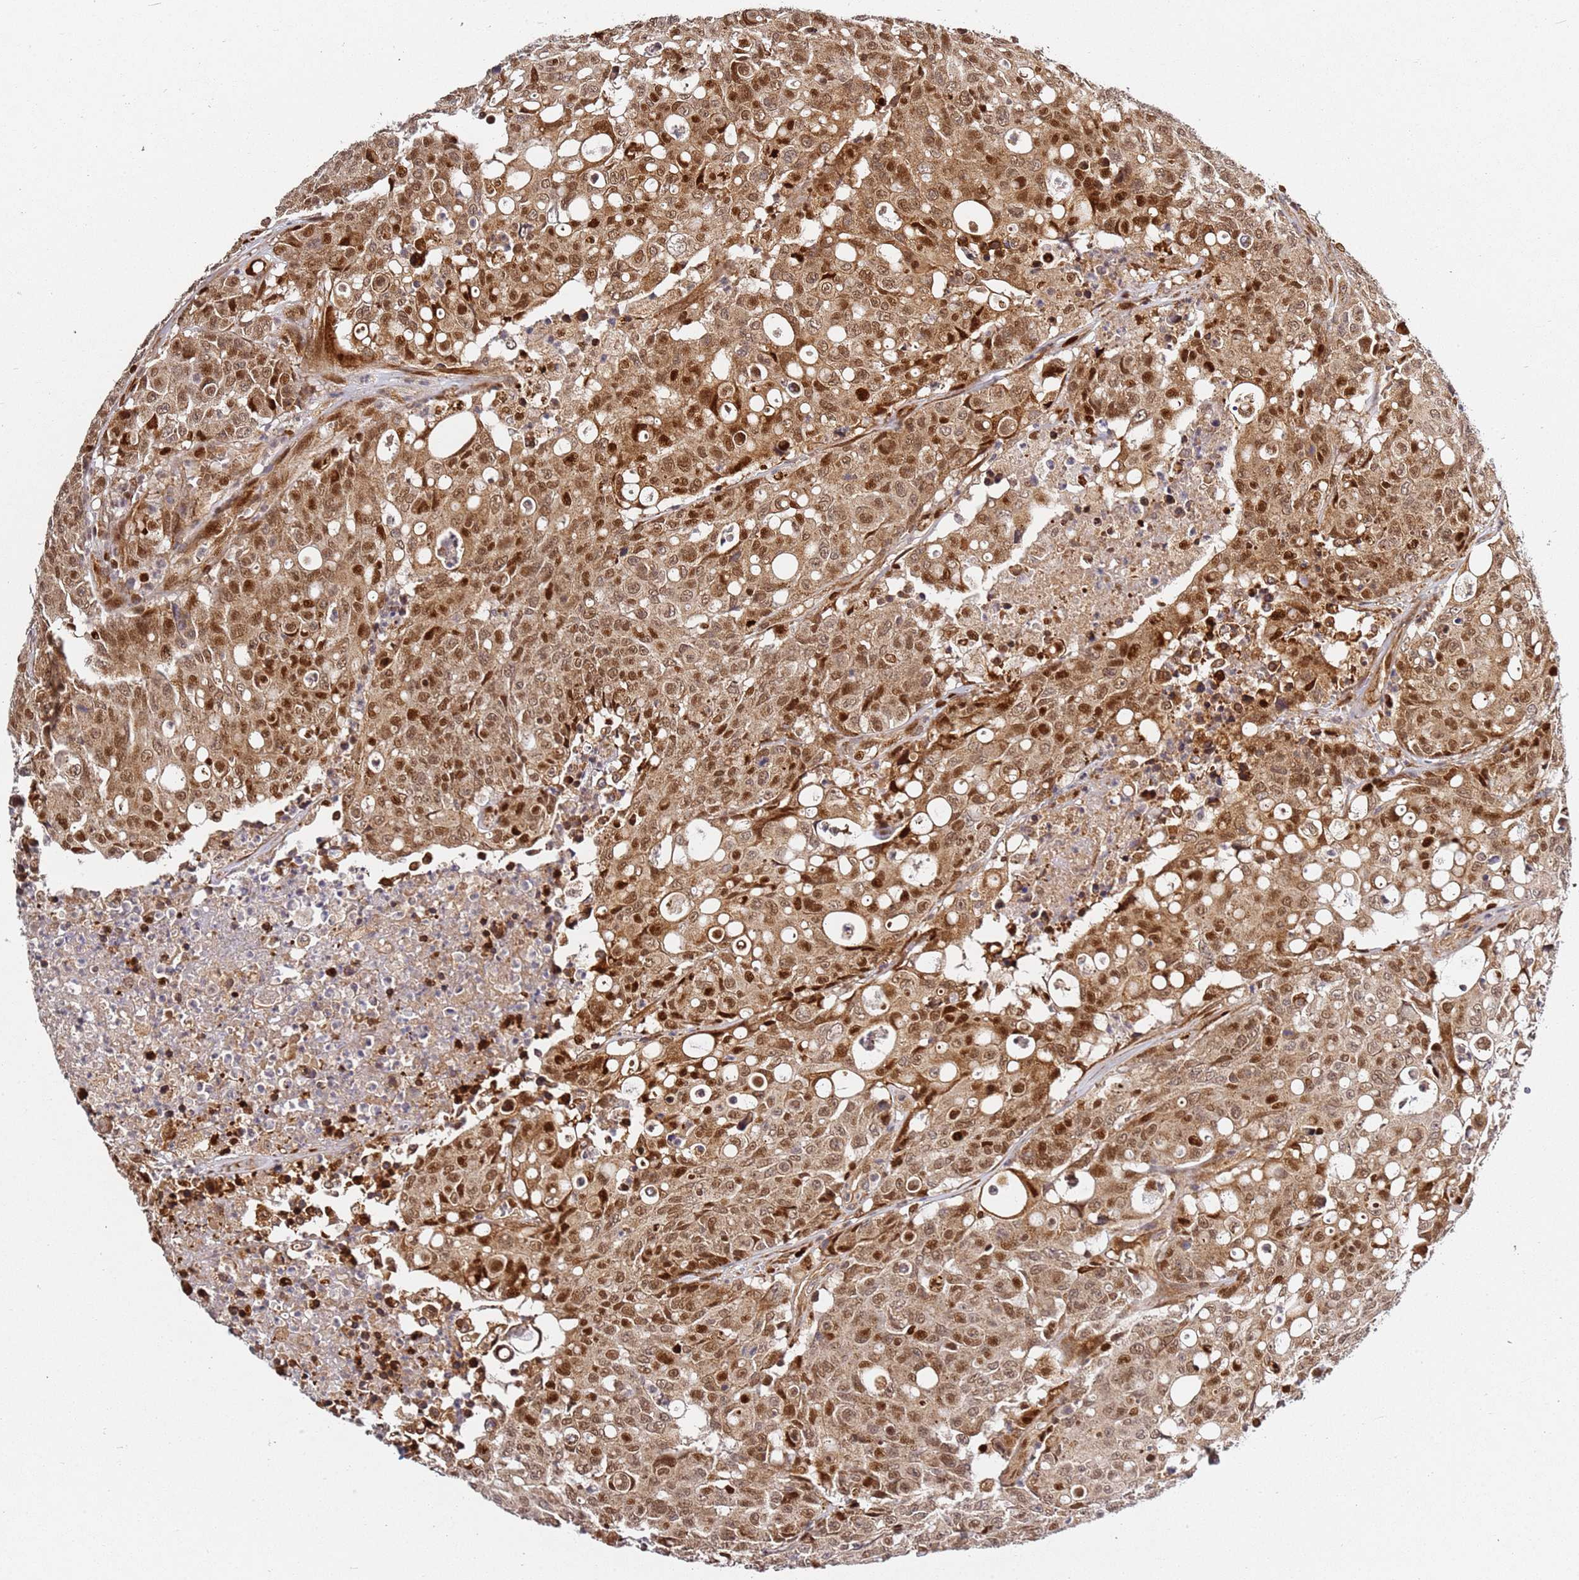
{"staining": {"intensity": "moderate", "quantity": ">75%", "location": "cytoplasmic/membranous,nuclear"}, "tissue": "colorectal cancer", "cell_type": "Tumor cells", "image_type": "cancer", "snomed": [{"axis": "morphology", "description": "Adenocarcinoma, NOS"}, {"axis": "topography", "description": "Colon"}], "caption": "This is an image of IHC staining of colorectal adenocarcinoma, which shows moderate staining in the cytoplasmic/membranous and nuclear of tumor cells.", "gene": "SMOX", "patient": {"sex": "male", "age": 51}}